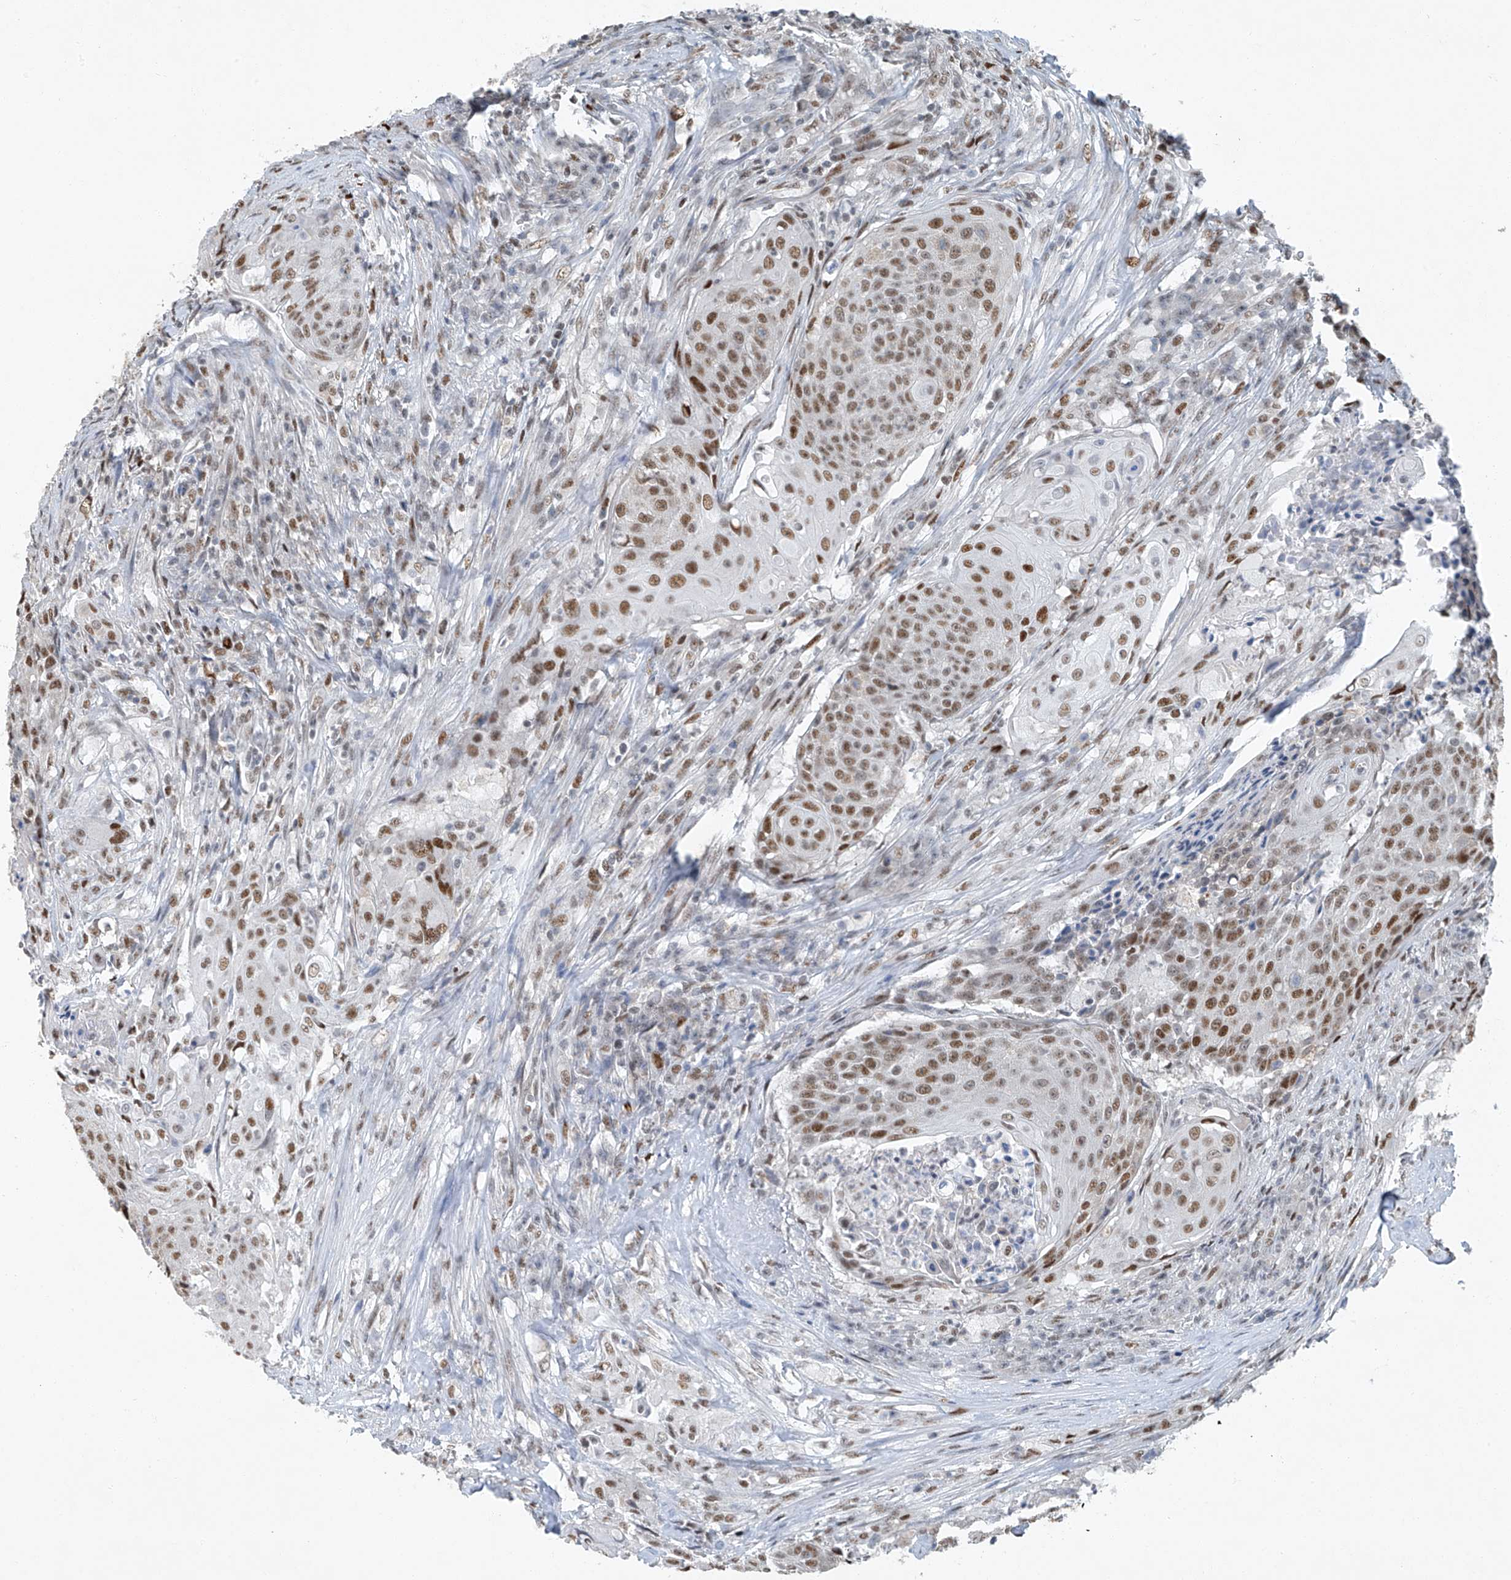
{"staining": {"intensity": "moderate", "quantity": ">75%", "location": "nuclear"}, "tissue": "urothelial cancer", "cell_type": "Tumor cells", "image_type": "cancer", "snomed": [{"axis": "morphology", "description": "Urothelial carcinoma, High grade"}, {"axis": "topography", "description": "Urinary bladder"}], "caption": "Protein staining by immunohistochemistry exhibits moderate nuclear staining in approximately >75% of tumor cells in high-grade urothelial carcinoma.", "gene": "TAF8", "patient": {"sex": "female", "age": 63}}